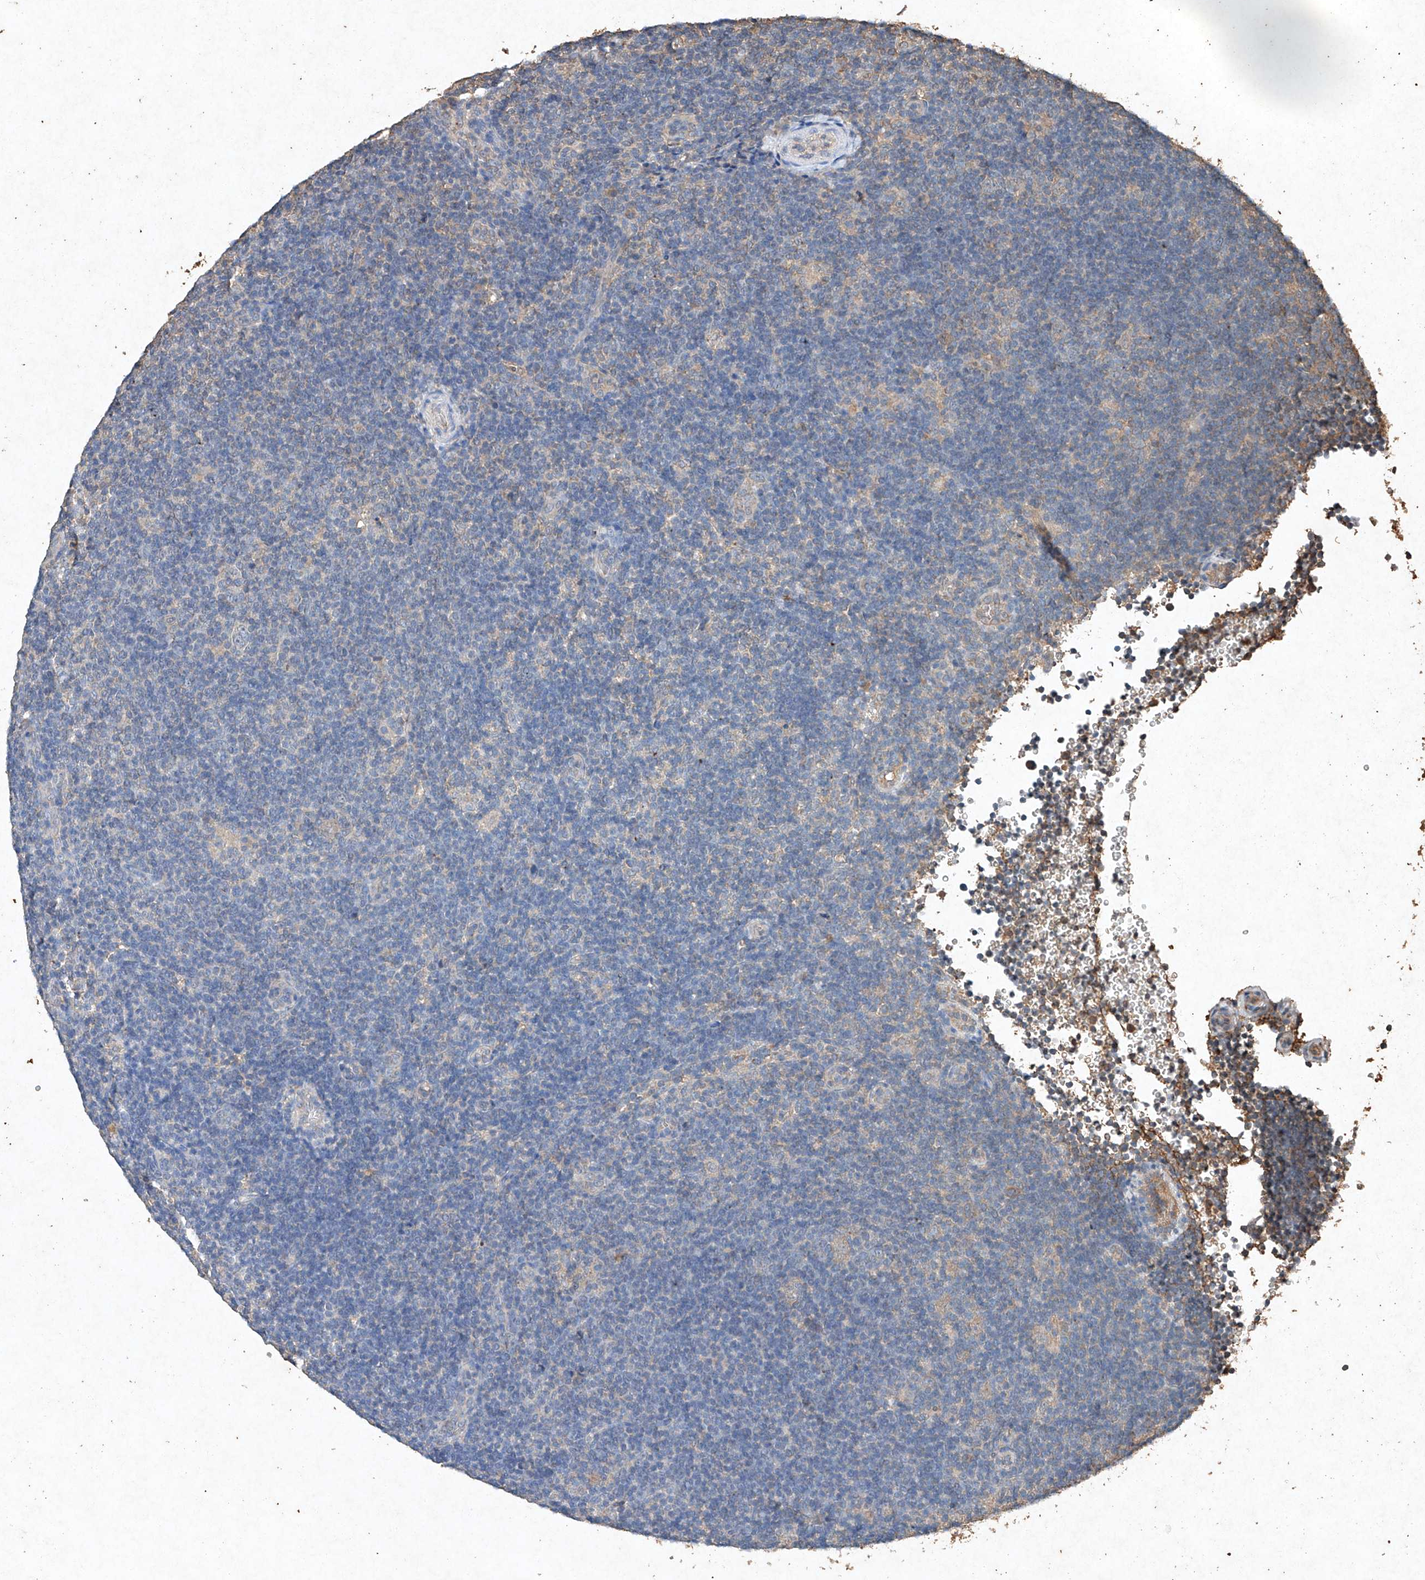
{"staining": {"intensity": "negative", "quantity": "none", "location": "none"}, "tissue": "lymphoma", "cell_type": "Tumor cells", "image_type": "cancer", "snomed": [{"axis": "morphology", "description": "Hodgkin's disease, NOS"}, {"axis": "topography", "description": "Lymph node"}], "caption": "There is no significant staining in tumor cells of Hodgkin's disease.", "gene": "STK3", "patient": {"sex": "female", "age": 57}}